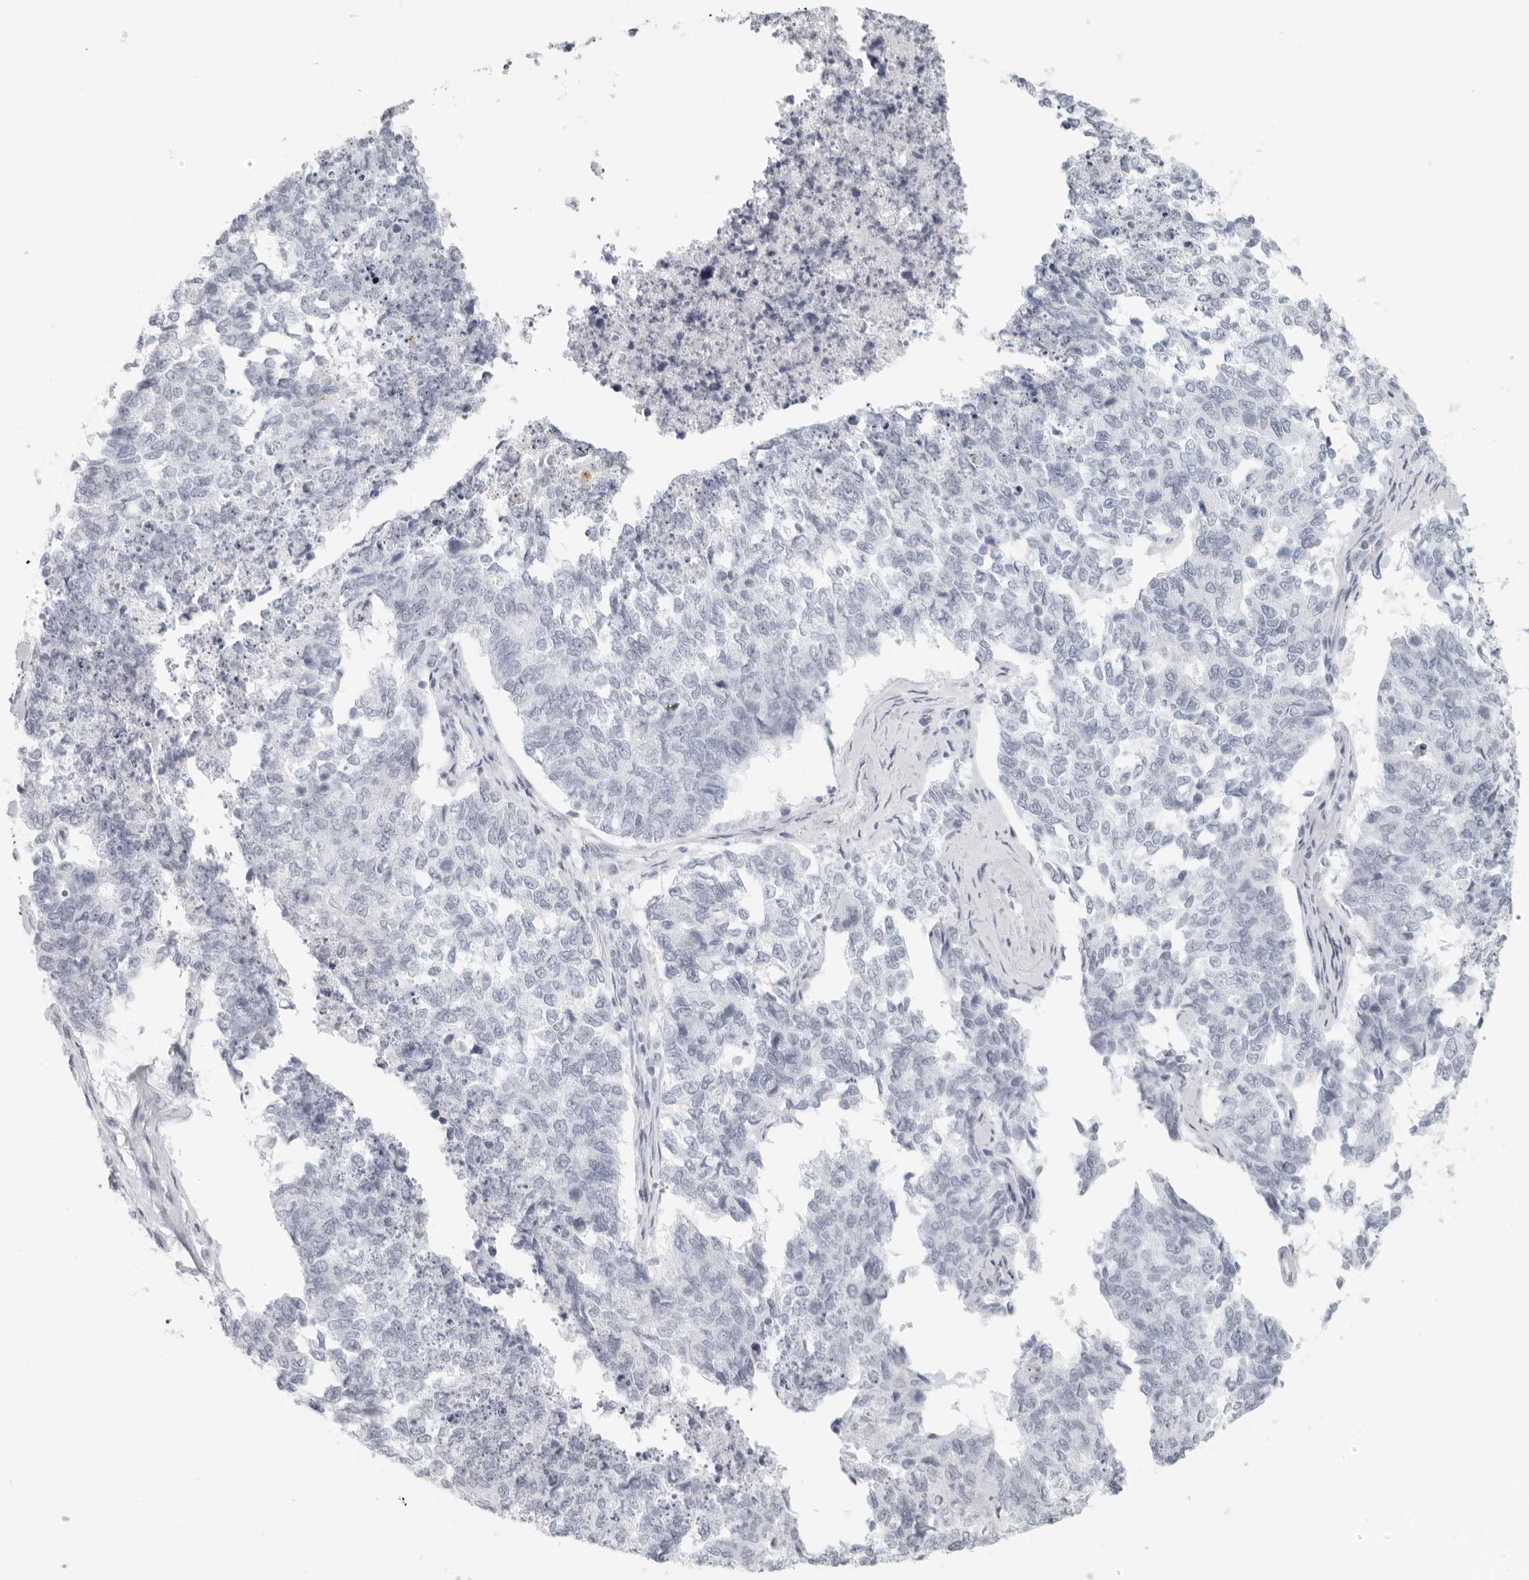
{"staining": {"intensity": "negative", "quantity": "none", "location": "none"}, "tissue": "cervical cancer", "cell_type": "Tumor cells", "image_type": "cancer", "snomed": [{"axis": "morphology", "description": "Squamous cell carcinoma, NOS"}, {"axis": "topography", "description": "Cervix"}], "caption": "There is no significant positivity in tumor cells of squamous cell carcinoma (cervical). The staining was performed using DAB (3,3'-diaminobenzidine) to visualize the protein expression in brown, while the nuclei were stained in blue with hematoxylin (Magnification: 20x).", "gene": "RPS6KC1", "patient": {"sex": "female", "age": 63}}